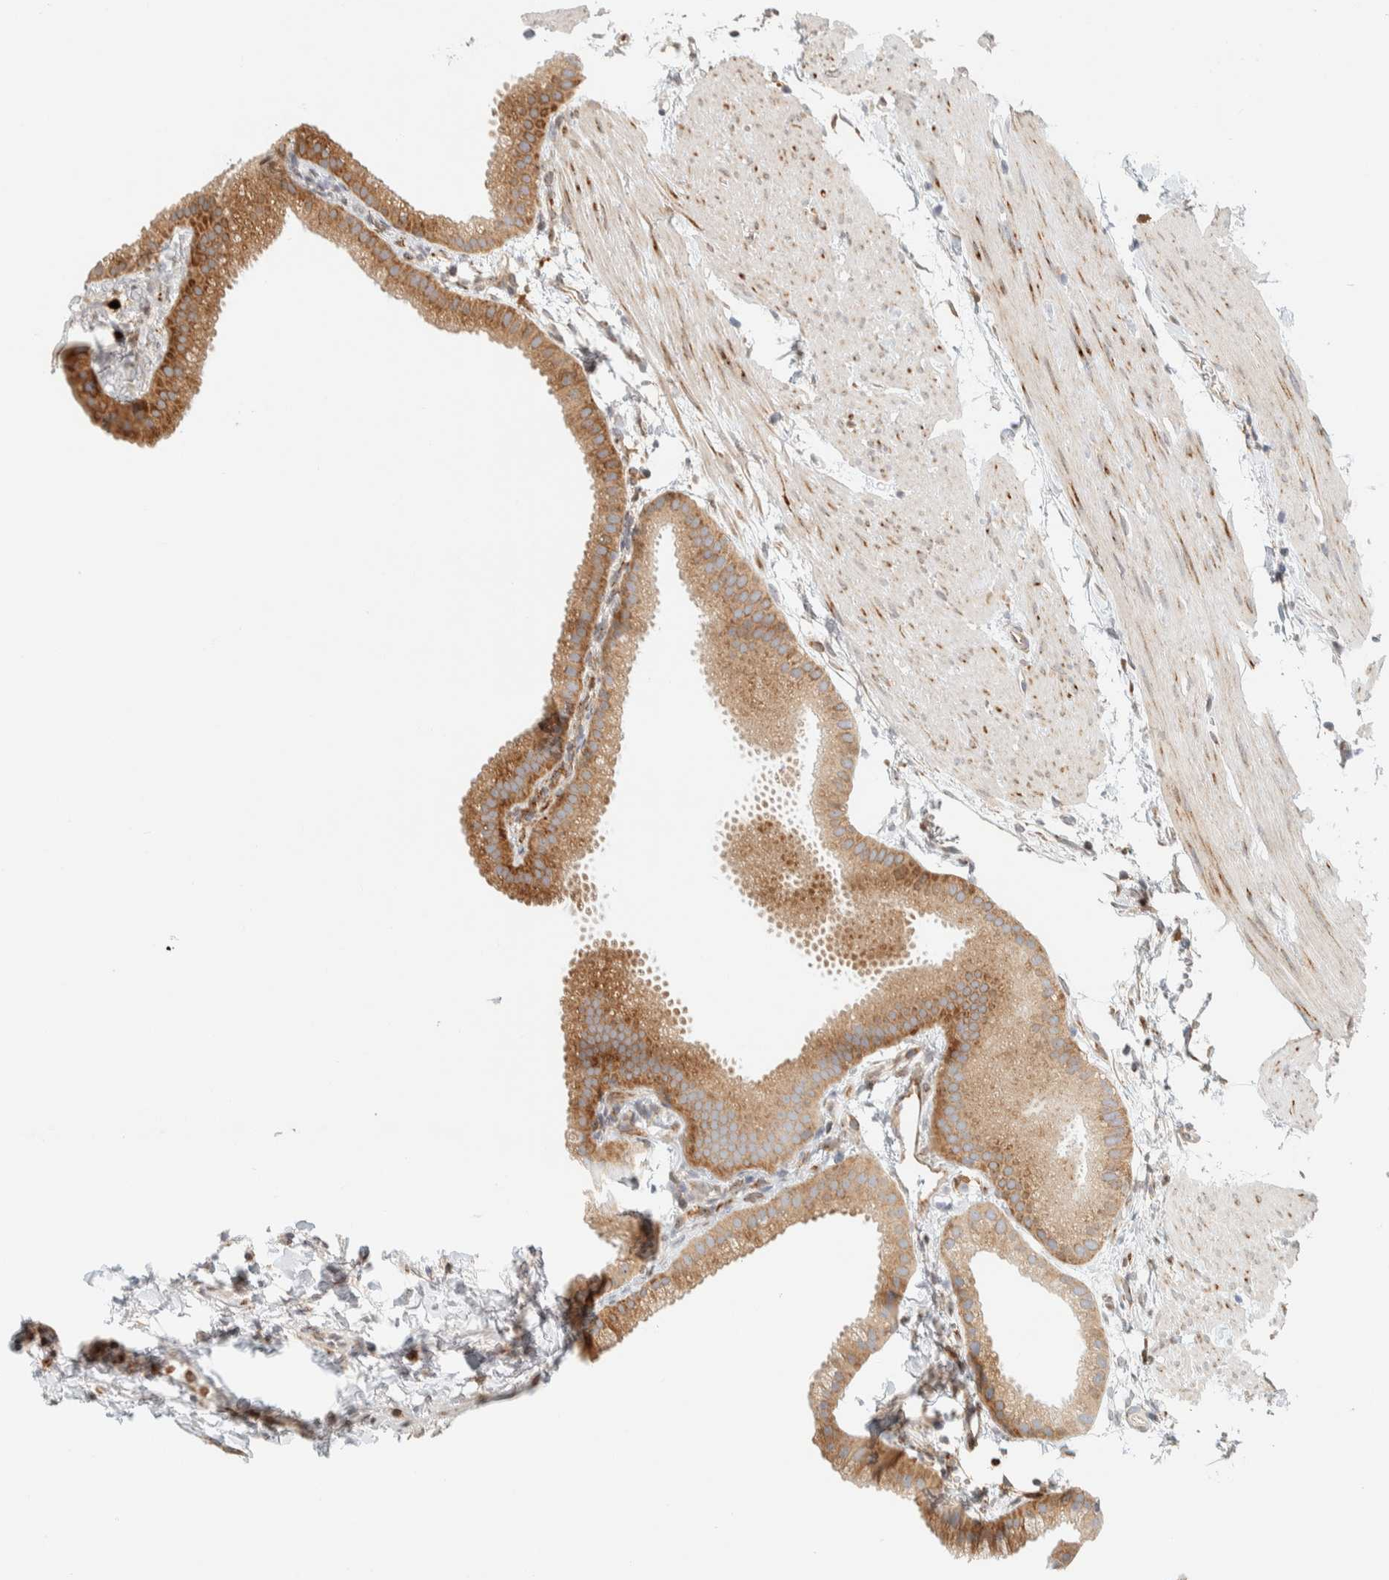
{"staining": {"intensity": "moderate", "quantity": ">75%", "location": "cytoplasmic/membranous"}, "tissue": "gallbladder", "cell_type": "Glandular cells", "image_type": "normal", "snomed": [{"axis": "morphology", "description": "Normal tissue, NOS"}, {"axis": "topography", "description": "Gallbladder"}], "caption": "A medium amount of moderate cytoplasmic/membranous expression is identified in approximately >75% of glandular cells in unremarkable gallbladder.", "gene": "LLGL2", "patient": {"sex": "female", "age": 64}}